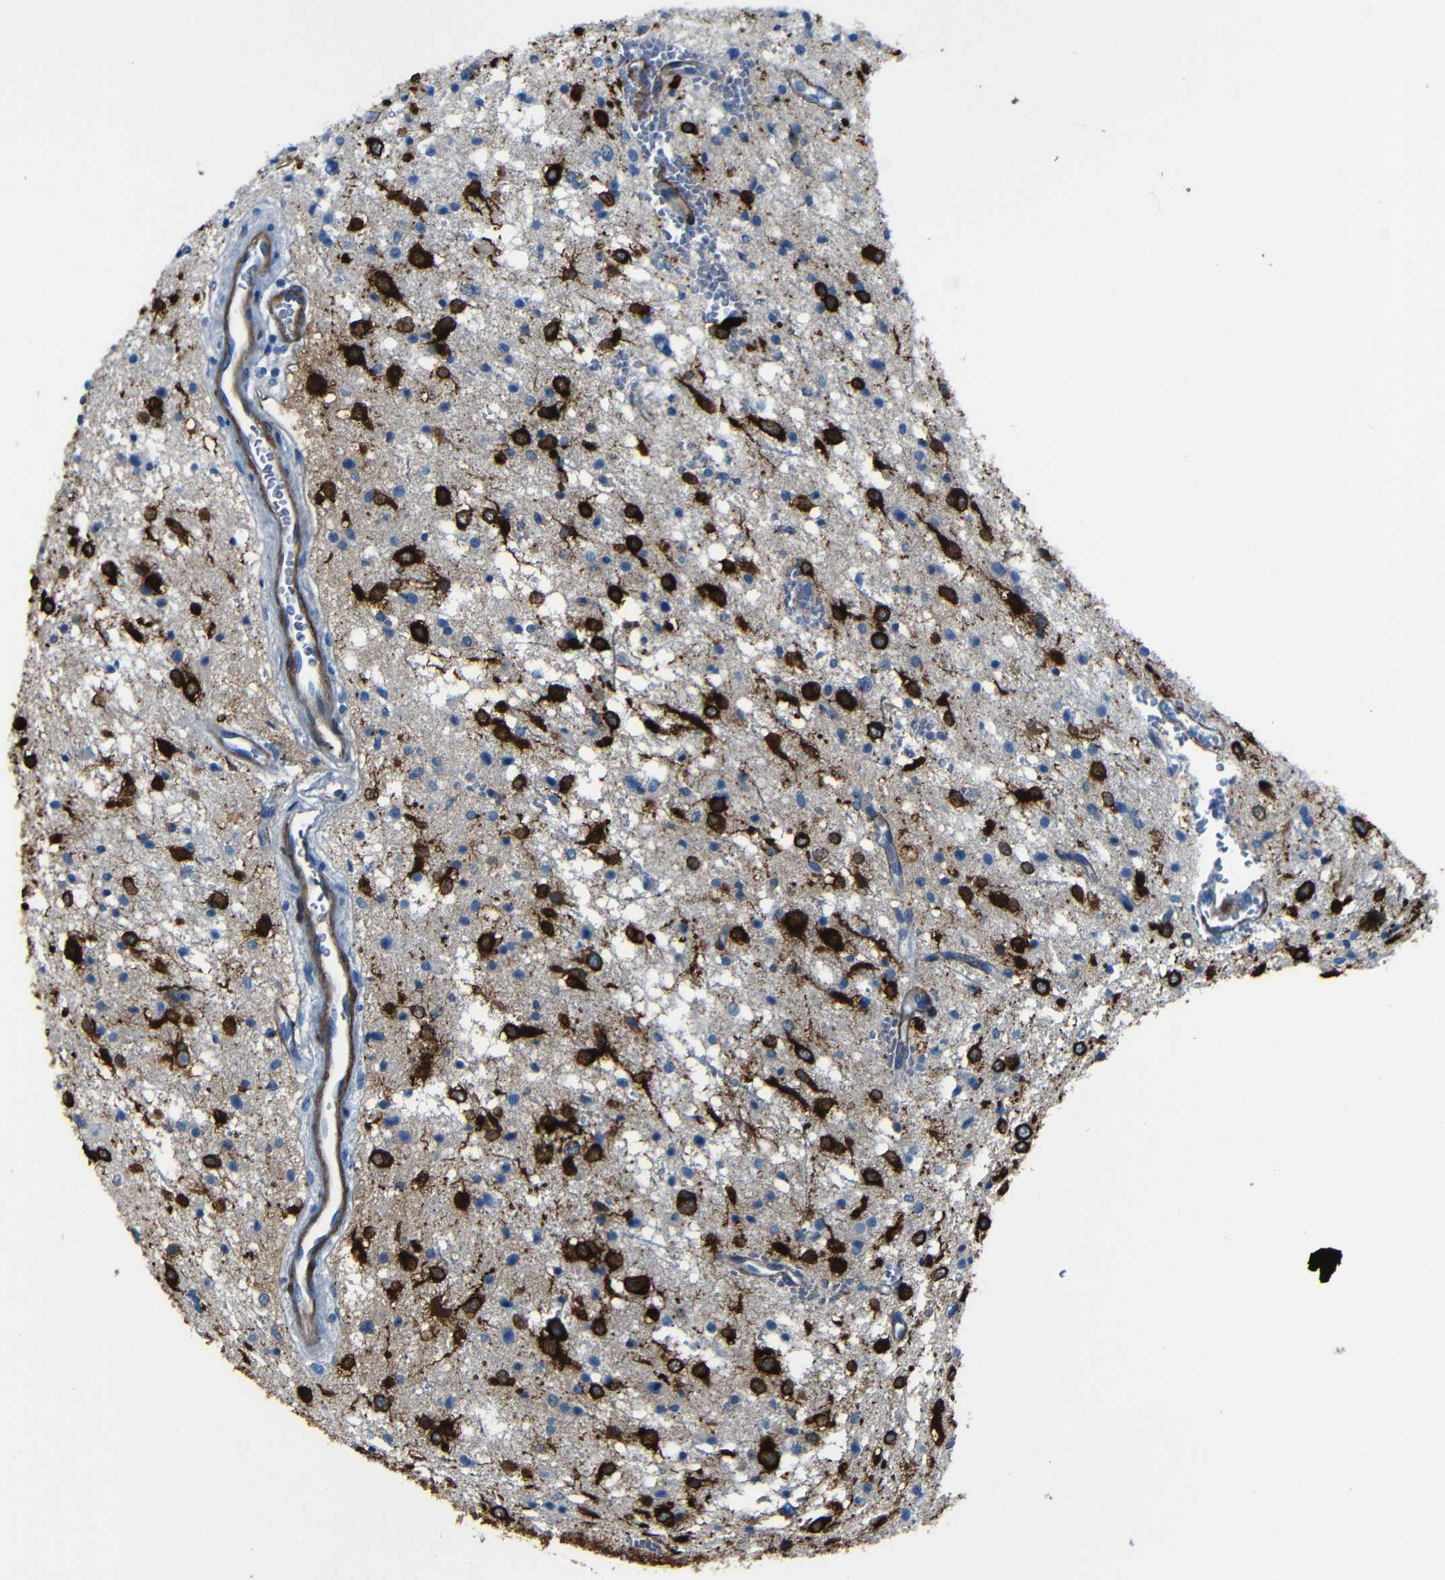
{"staining": {"intensity": "strong", "quantity": ">75%", "location": "cytoplasmic/membranous"}, "tissue": "glioma", "cell_type": "Tumor cells", "image_type": "cancer", "snomed": [{"axis": "morphology", "description": "Glioma, malignant, Low grade"}, {"axis": "topography", "description": "Brain"}], "caption": "Protein staining shows strong cytoplasmic/membranous expression in about >75% of tumor cells in low-grade glioma (malignant).", "gene": "MAP2", "patient": {"sex": "female", "age": 37}}